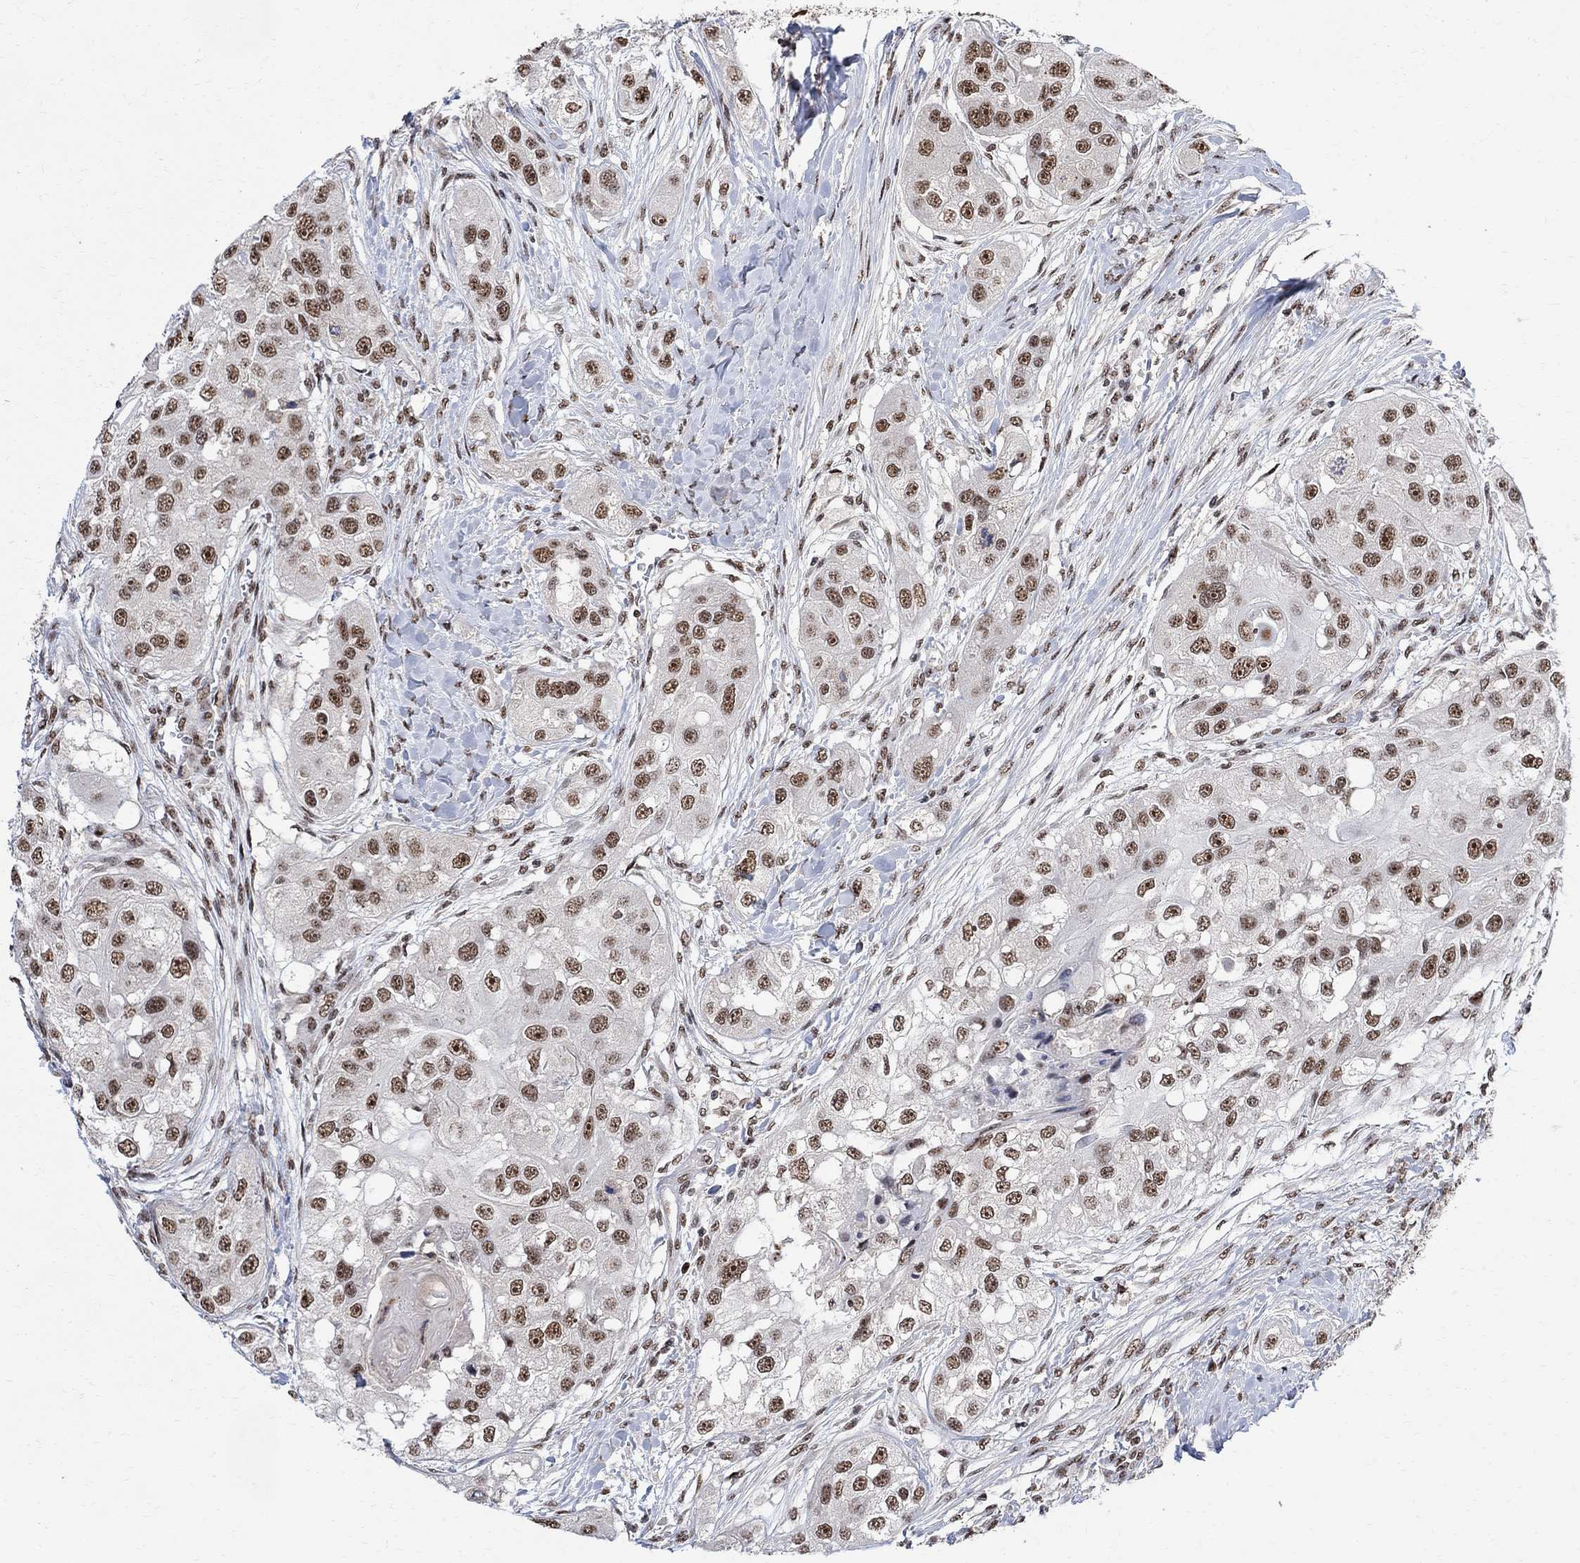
{"staining": {"intensity": "moderate", "quantity": ">75%", "location": "nuclear"}, "tissue": "head and neck cancer", "cell_type": "Tumor cells", "image_type": "cancer", "snomed": [{"axis": "morphology", "description": "Normal tissue, NOS"}, {"axis": "morphology", "description": "Squamous cell carcinoma, NOS"}, {"axis": "topography", "description": "Skeletal muscle"}, {"axis": "topography", "description": "Head-Neck"}], "caption": "DAB immunohistochemical staining of human squamous cell carcinoma (head and neck) shows moderate nuclear protein positivity in approximately >75% of tumor cells.", "gene": "E4F1", "patient": {"sex": "male", "age": 51}}